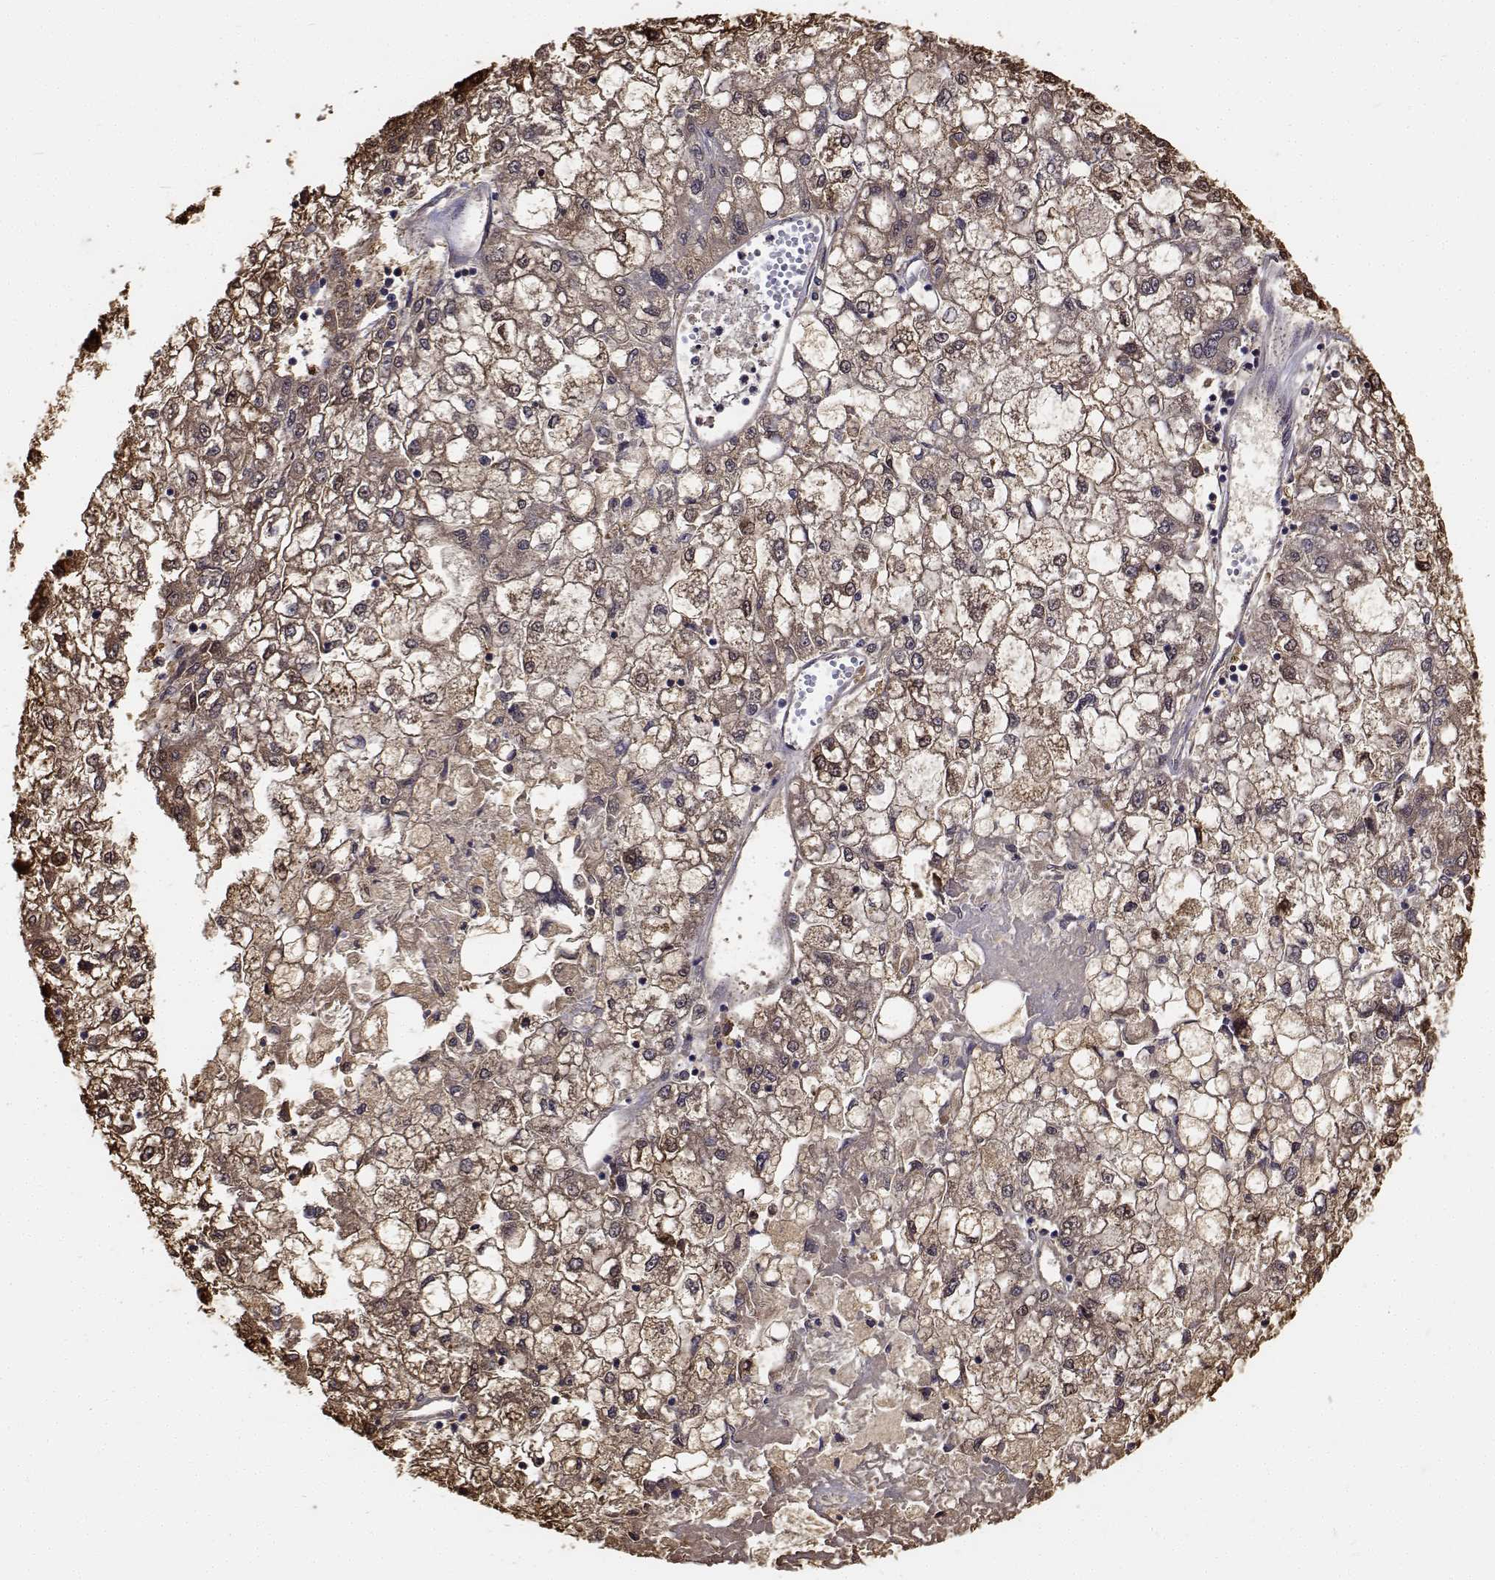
{"staining": {"intensity": "moderate", "quantity": ">75%", "location": "cytoplasmic/membranous,nuclear"}, "tissue": "liver cancer", "cell_type": "Tumor cells", "image_type": "cancer", "snomed": [{"axis": "morphology", "description": "Carcinoma, Hepatocellular, NOS"}, {"axis": "topography", "description": "Liver"}], "caption": "Human liver cancer (hepatocellular carcinoma) stained with a brown dye reveals moderate cytoplasmic/membranous and nuclear positive expression in about >75% of tumor cells.", "gene": "PCID2", "patient": {"sex": "male", "age": 40}}